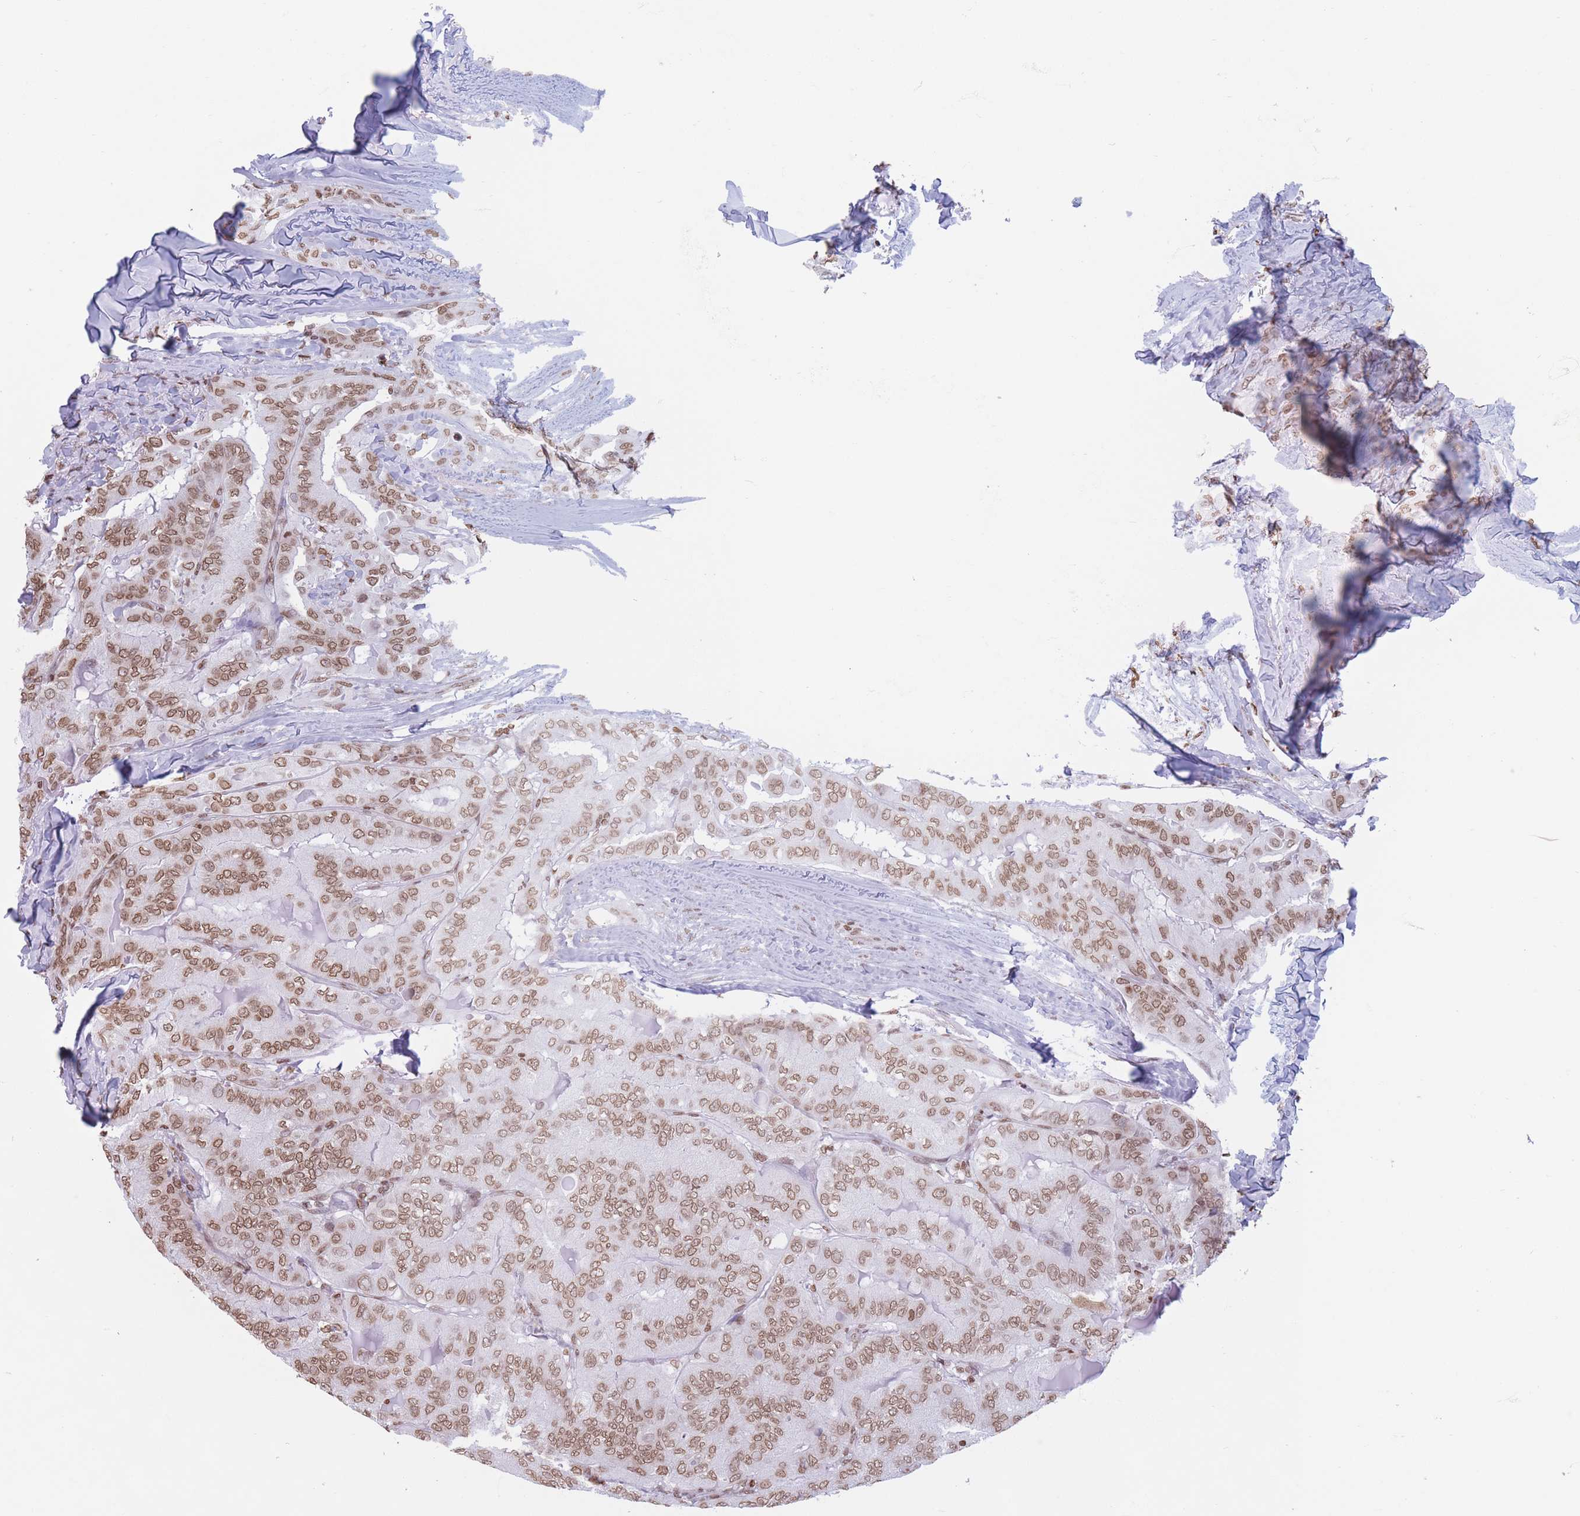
{"staining": {"intensity": "moderate", "quantity": ">75%", "location": "nuclear"}, "tissue": "thyroid cancer", "cell_type": "Tumor cells", "image_type": "cancer", "snomed": [{"axis": "morphology", "description": "Papillary adenocarcinoma, NOS"}, {"axis": "topography", "description": "Thyroid gland"}], "caption": "Human thyroid cancer (papillary adenocarcinoma) stained for a protein (brown) reveals moderate nuclear positive expression in approximately >75% of tumor cells.", "gene": "RYK", "patient": {"sex": "female", "age": 68}}